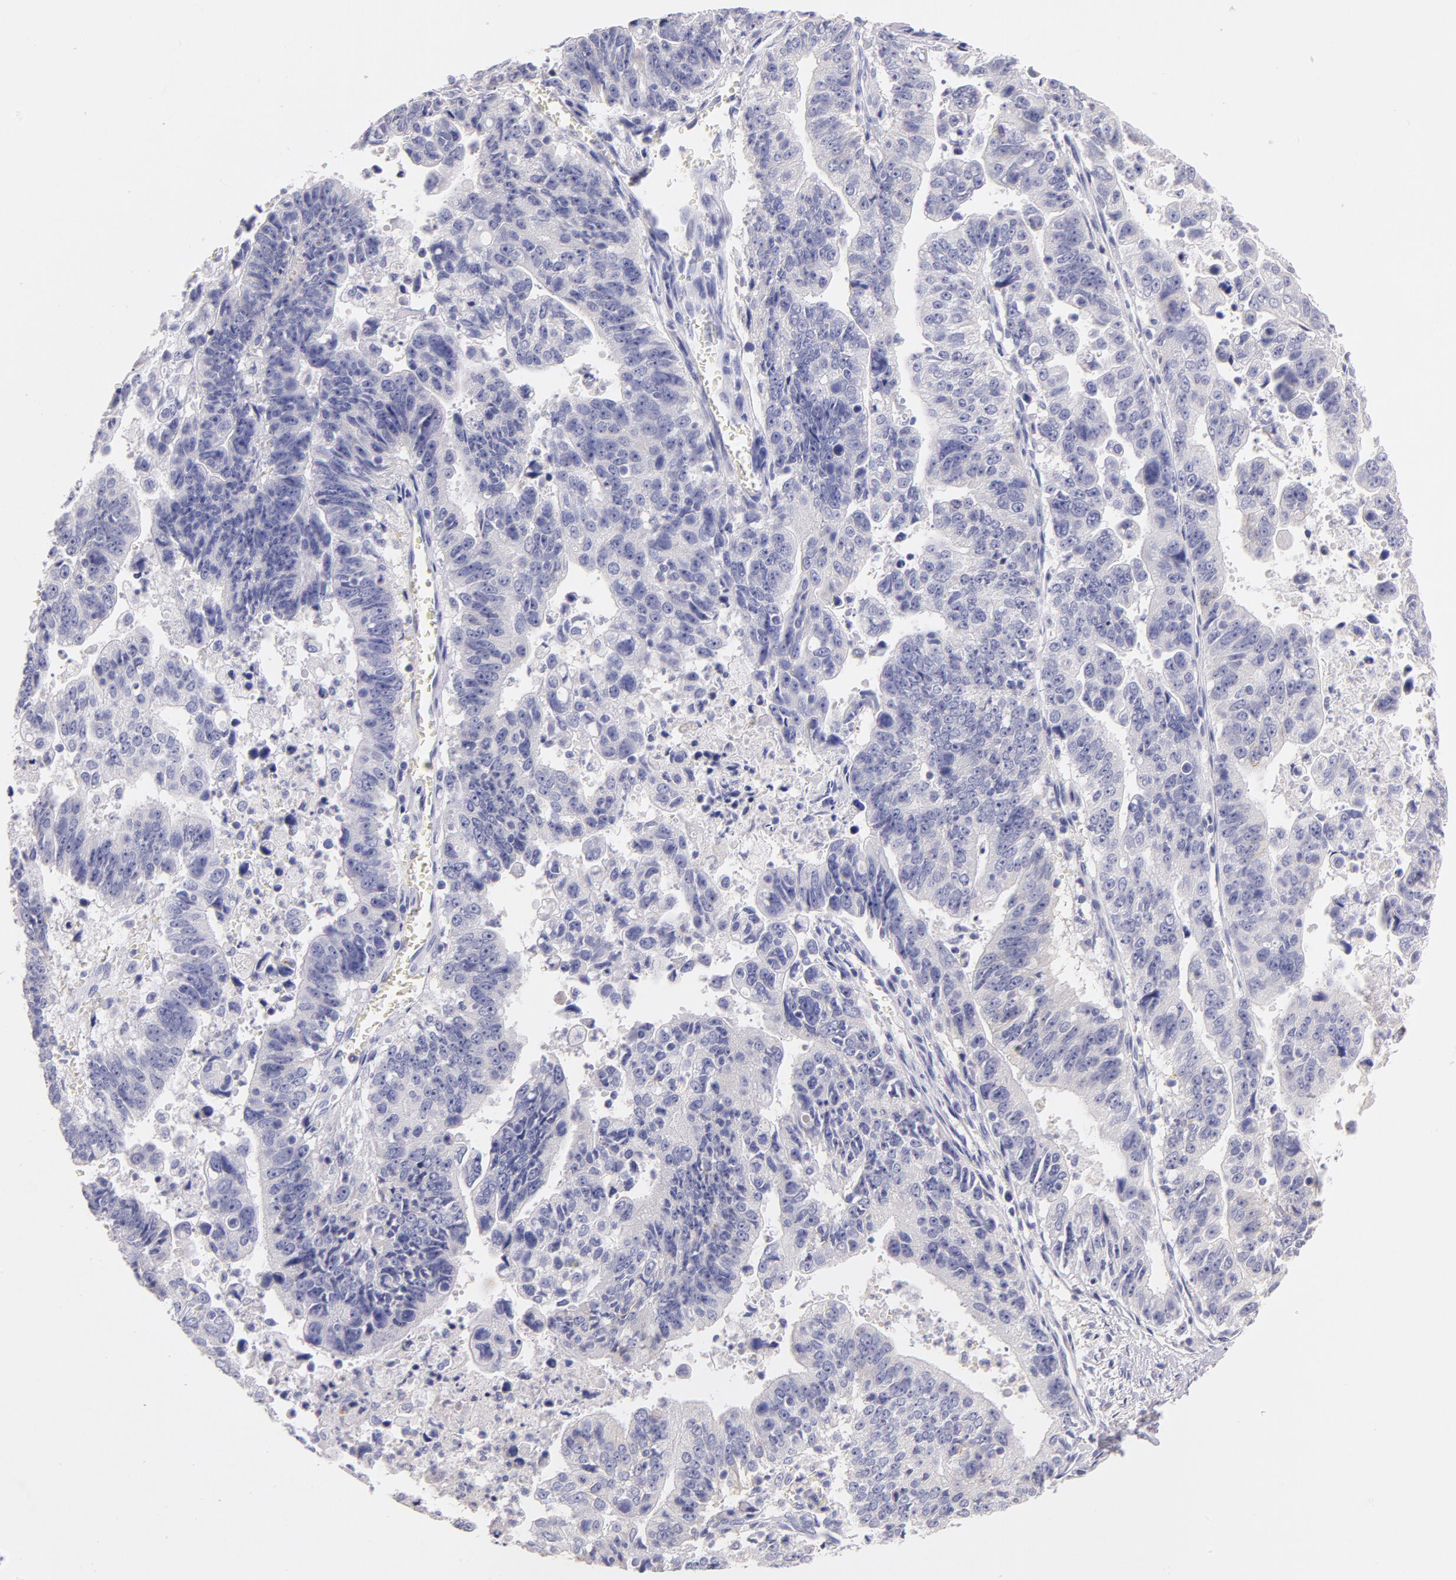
{"staining": {"intensity": "negative", "quantity": "none", "location": "none"}, "tissue": "stomach cancer", "cell_type": "Tumor cells", "image_type": "cancer", "snomed": [{"axis": "morphology", "description": "Adenocarcinoma, NOS"}, {"axis": "topography", "description": "Stomach, upper"}], "caption": "Immunohistochemistry (IHC) photomicrograph of stomach cancer stained for a protein (brown), which displays no staining in tumor cells.", "gene": "CD44", "patient": {"sex": "female", "age": 50}}